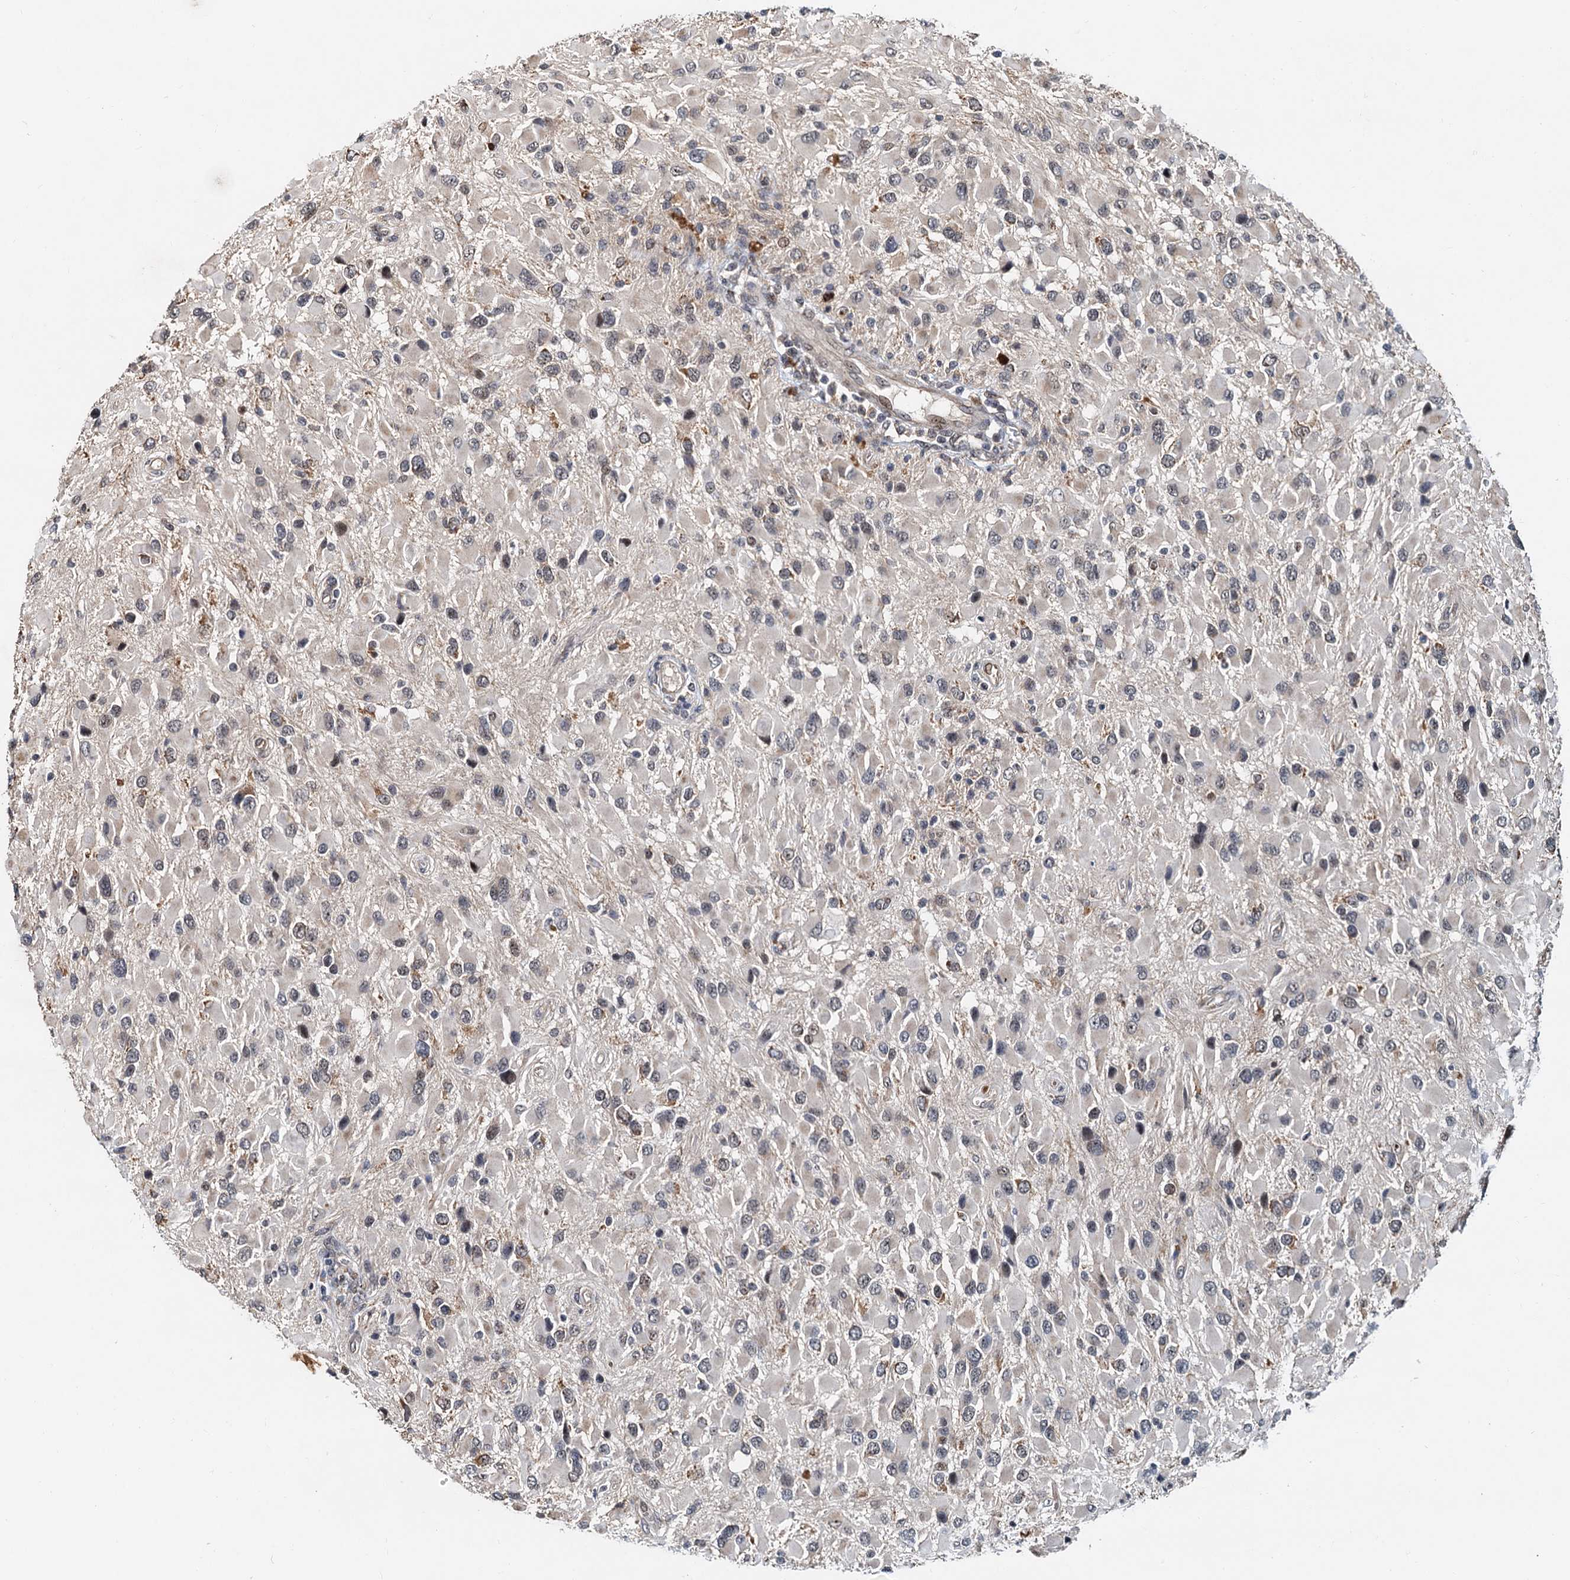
{"staining": {"intensity": "negative", "quantity": "none", "location": "none"}, "tissue": "glioma", "cell_type": "Tumor cells", "image_type": "cancer", "snomed": [{"axis": "morphology", "description": "Glioma, malignant, High grade"}, {"axis": "topography", "description": "Brain"}], "caption": "Immunohistochemistry photomicrograph of neoplastic tissue: glioma stained with DAB shows no significant protein expression in tumor cells.", "gene": "DNAJC21", "patient": {"sex": "male", "age": 53}}